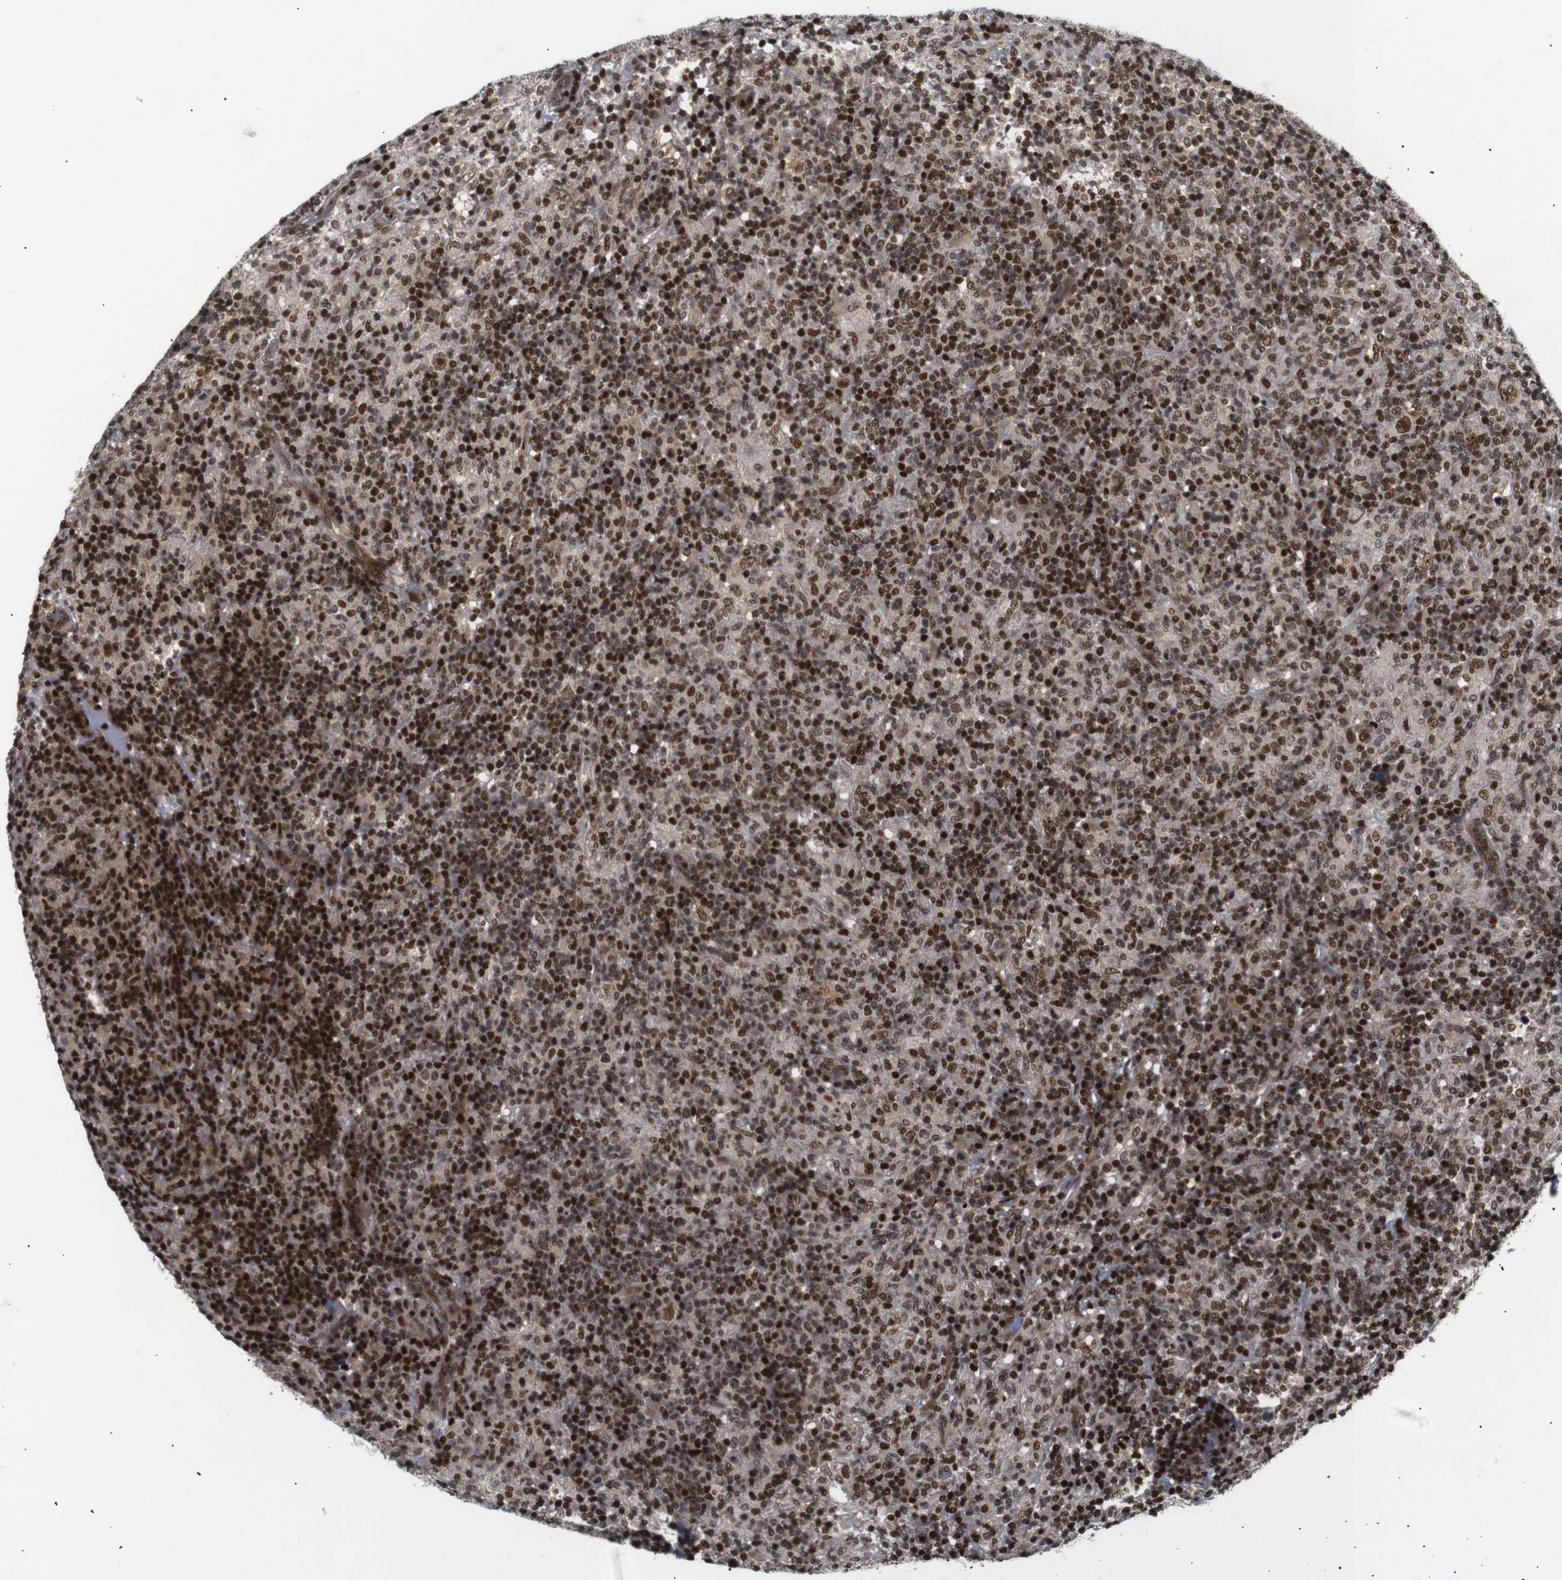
{"staining": {"intensity": "moderate", "quantity": ">75%", "location": "nuclear"}, "tissue": "lymphoma", "cell_type": "Tumor cells", "image_type": "cancer", "snomed": [{"axis": "morphology", "description": "Hodgkin's disease, NOS"}, {"axis": "topography", "description": "Lymph node"}], "caption": "DAB immunohistochemical staining of Hodgkin's disease shows moderate nuclear protein expression in about >75% of tumor cells.", "gene": "KIF23", "patient": {"sex": "male", "age": 70}}